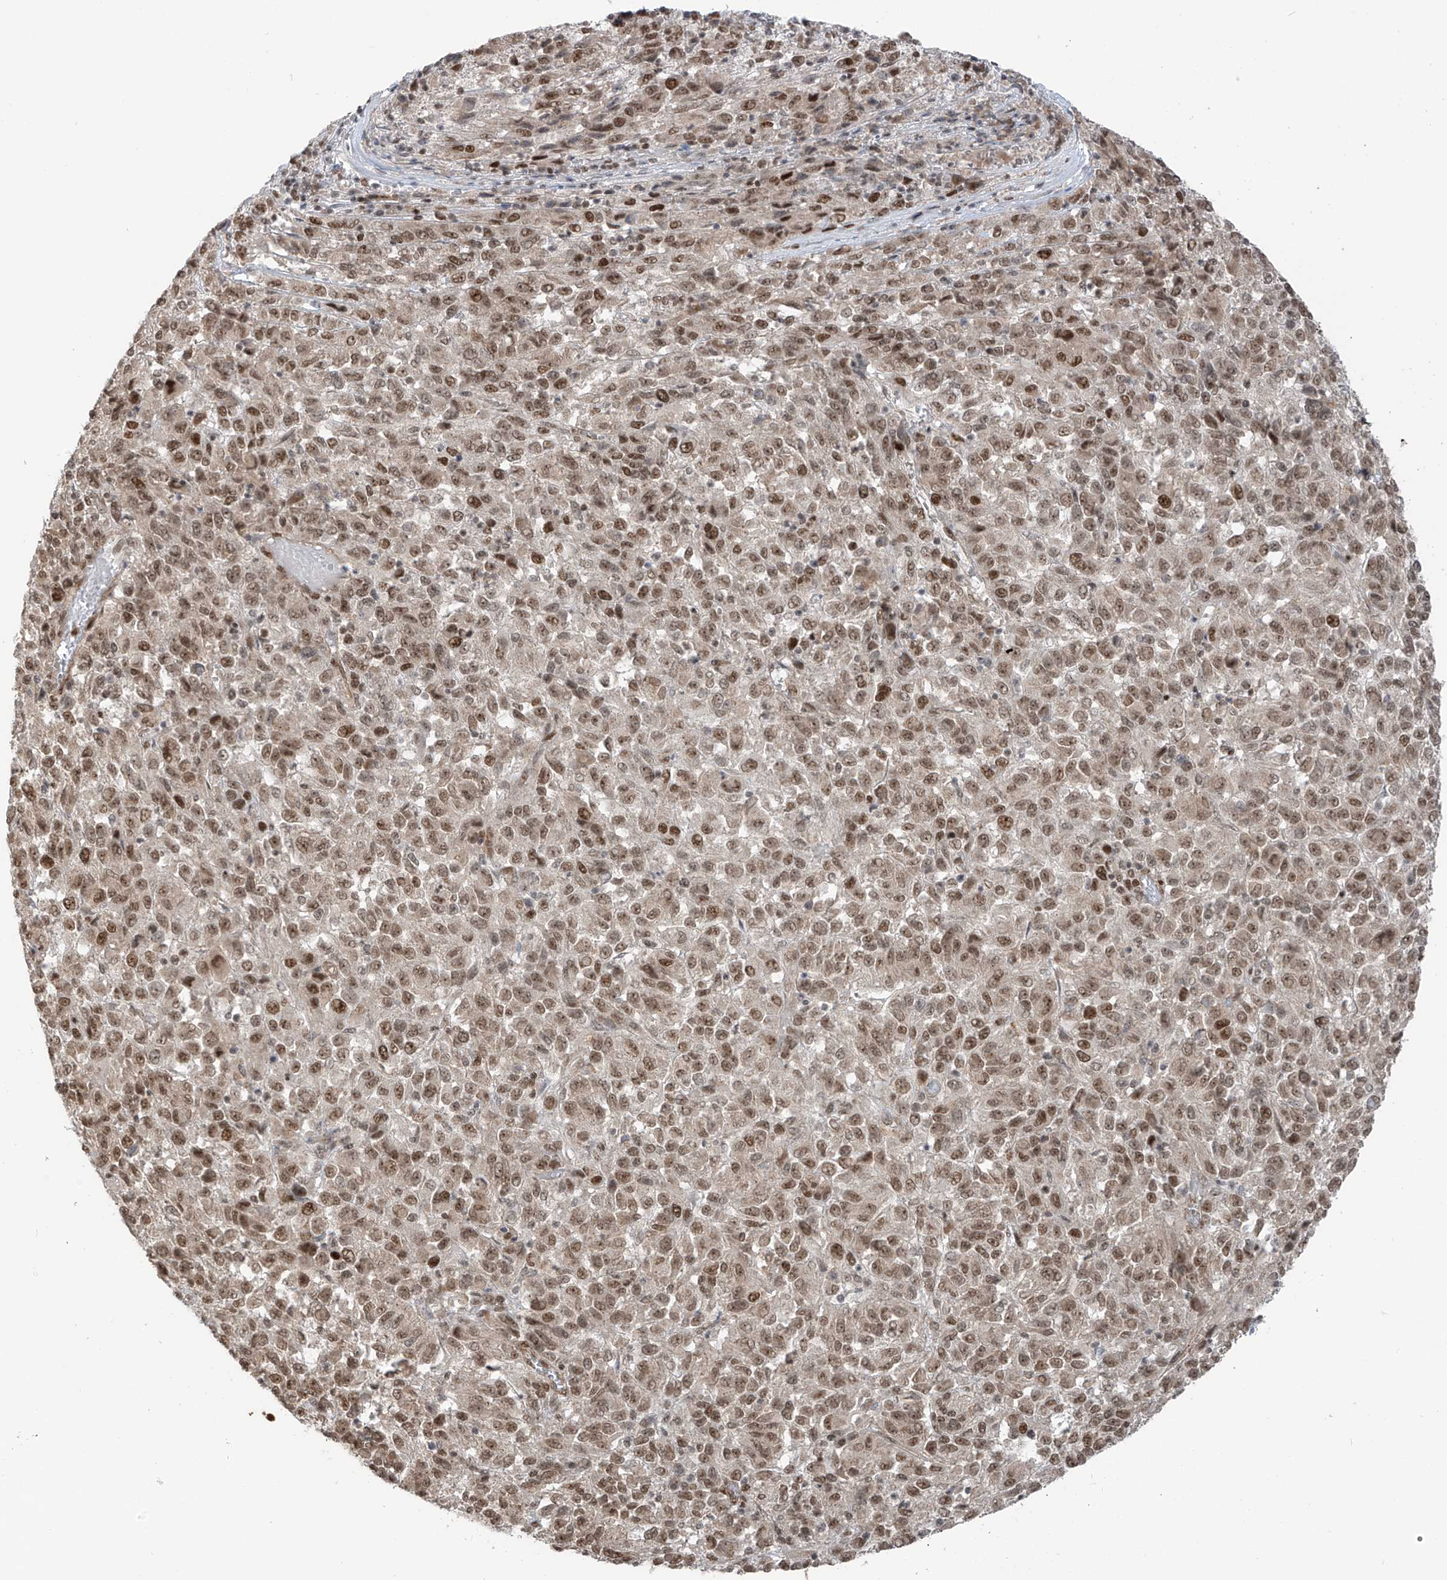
{"staining": {"intensity": "moderate", "quantity": ">75%", "location": "nuclear"}, "tissue": "melanoma", "cell_type": "Tumor cells", "image_type": "cancer", "snomed": [{"axis": "morphology", "description": "Malignant melanoma, Metastatic site"}, {"axis": "topography", "description": "Lung"}], "caption": "This is a photomicrograph of IHC staining of melanoma, which shows moderate staining in the nuclear of tumor cells.", "gene": "ARHGEF3", "patient": {"sex": "male", "age": 64}}